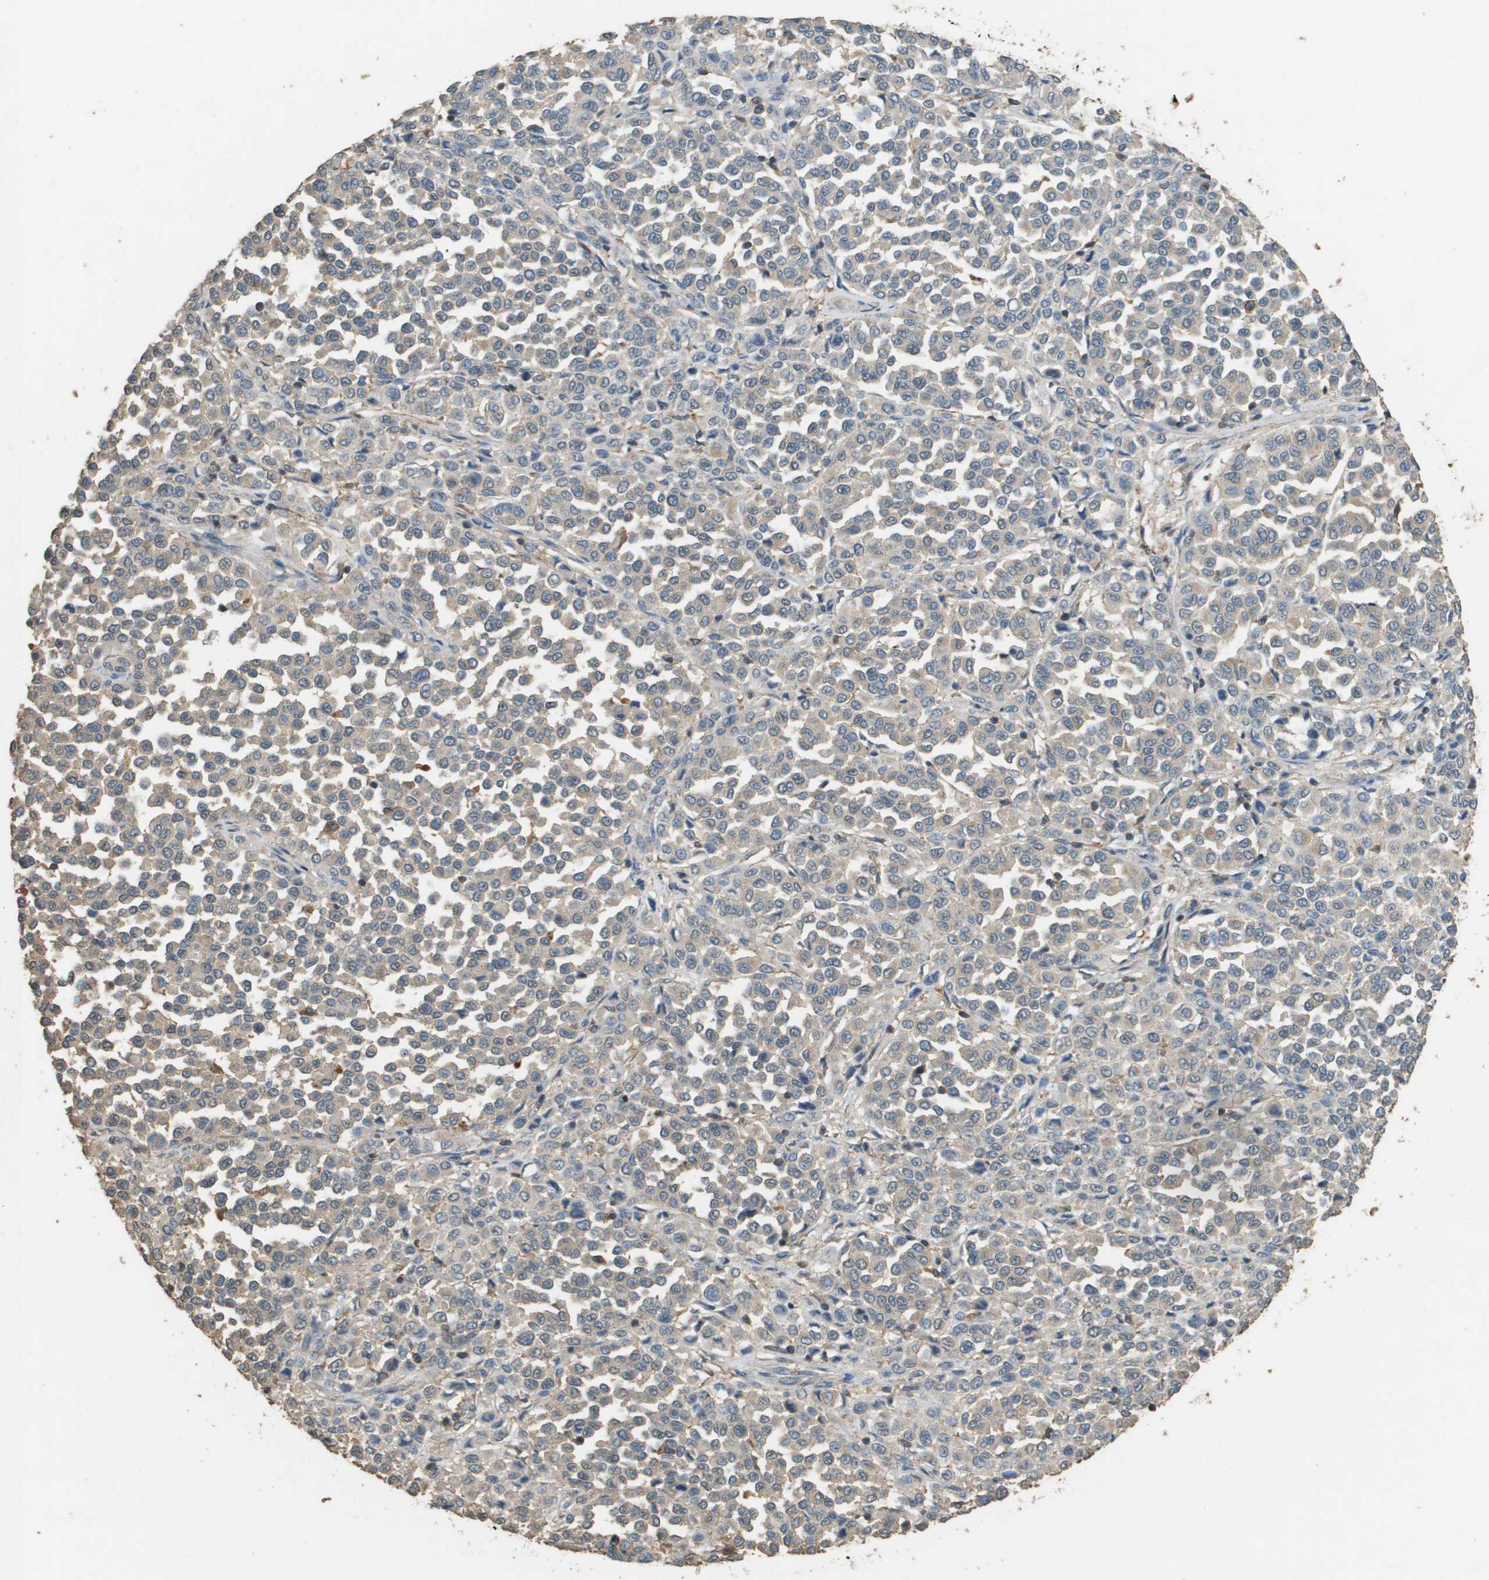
{"staining": {"intensity": "weak", "quantity": "<25%", "location": "cytoplasmic/membranous"}, "tissue": "melanoma", "cell_type": "Tumor cells", "image_type": "cancer", "snomed": [{"axis": "morphology", "description": "Malignant melanoma, Metastatic site"}, {"axis": "topography", "description": "Pancreas"}], "caption": "DAB (3,3'-diaminobenzidine) immunohistochemical staining of malignant melanoma (metastatic site) shows no significant positivity in tumor cells.", "gene": "MS4A7", "patient": {"sex": "female", "age": 30}}